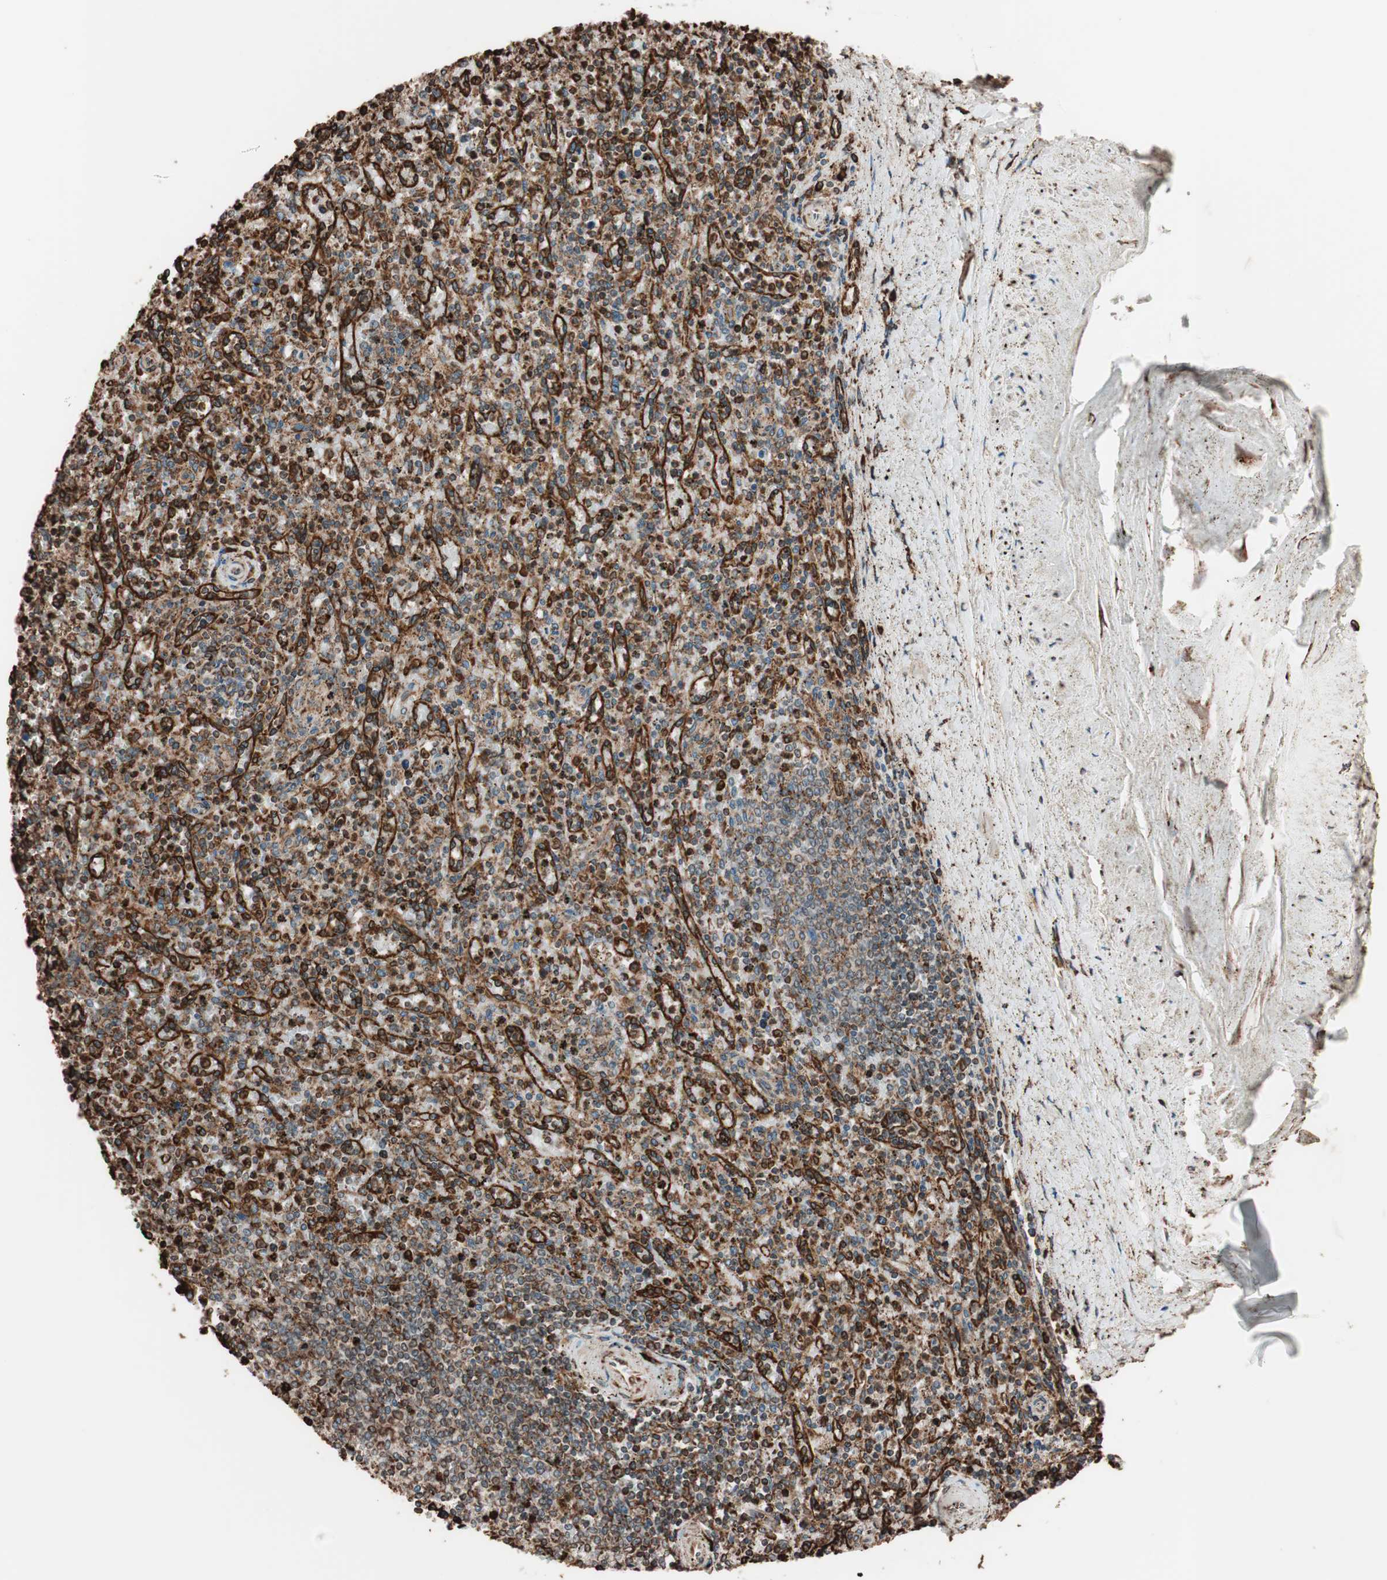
{"staining": {"intensity": "moderate", "quantity": ">75%", "location": "cytoplasmic/membranous"}, "tissue": "spleen", "cell_type": "Cells in red pulp", "image_type": "normal", "snomed": [{"axis": "morphology", "description": "Normal tissue, NOS"}, {"axis": "topography", "description": "Spleen"}], "caption": "This photomicrograph reveals unremarkable spleen stained with immunohistochemistry to label a protein in brown. The cytoplasmic/membranous of cells in red pulp show moderate positivity for the protein. Nuclei are counter-stained blue.", "gene": "VEGFA", "patient": {"sex": "male", "age": 72}}